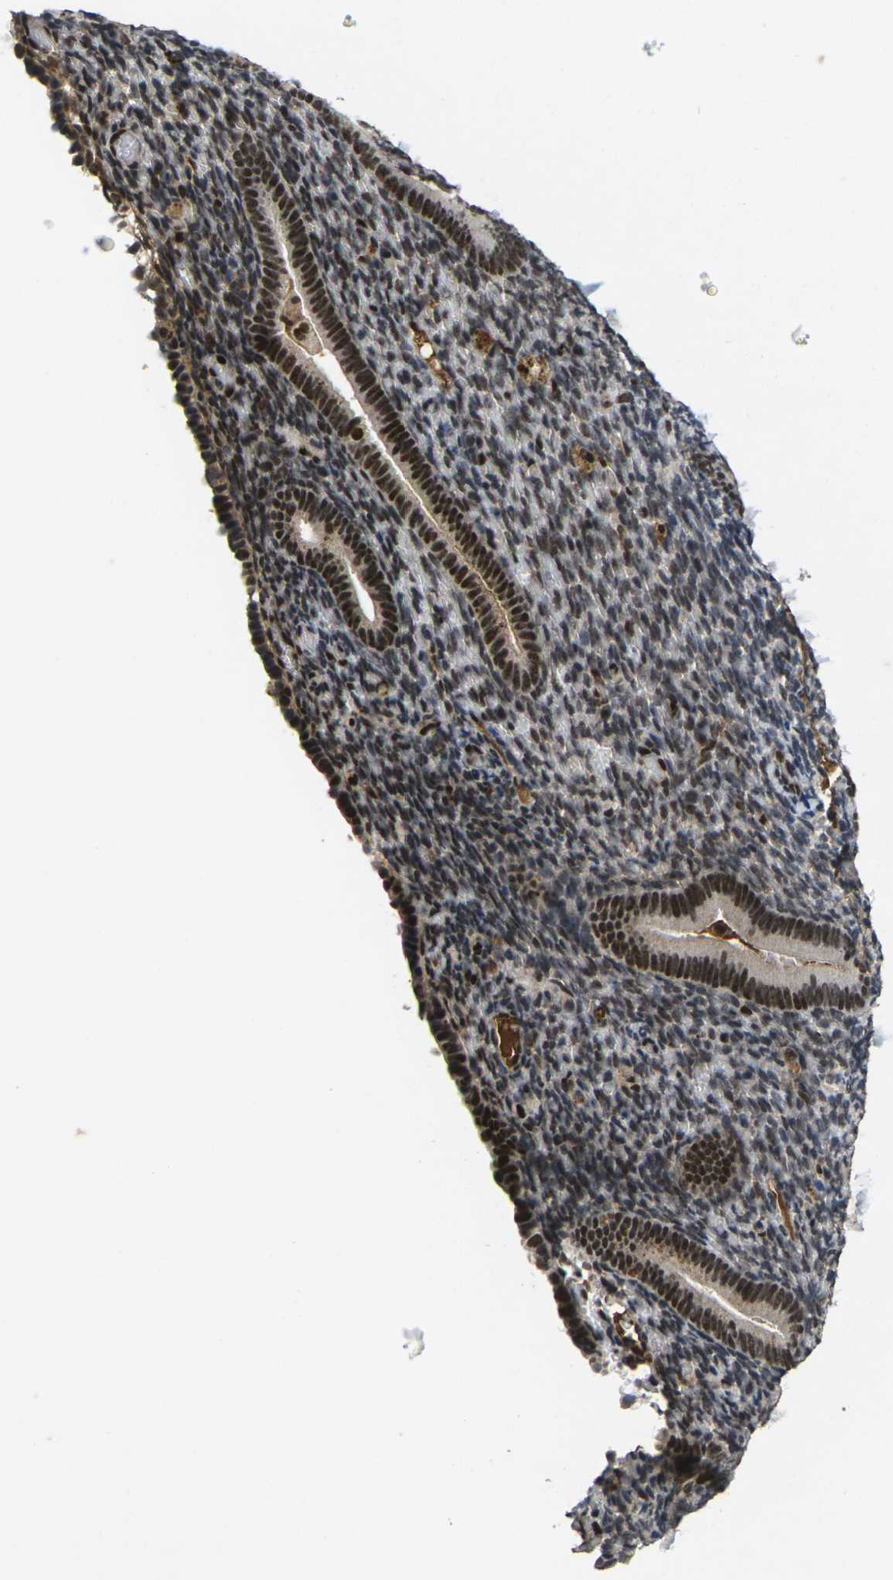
{"staining": {"intensity": "weak", "quantity": "25%-75%", "location": "nuclear"}, "tissue": "endometrium", "cell_type": "Cells in endometrial stroma", "image_type": "normal", "snomed": [{"axis": "morphology", "description": "Normal tissue, NOS"}, {"axis": "topography", "description": "Endometrium"}], "caption": "Benign endometrium displays weak nuclear positivity in approximately 25%-75% of cells in endometrial stroma (DAB (3,3'-diaminobenzidine) IHC, brown staining for protein, blue staining for nuclei)..", "gene": "GTF2E1", "patient": {"sex": "female", "age": 51}}